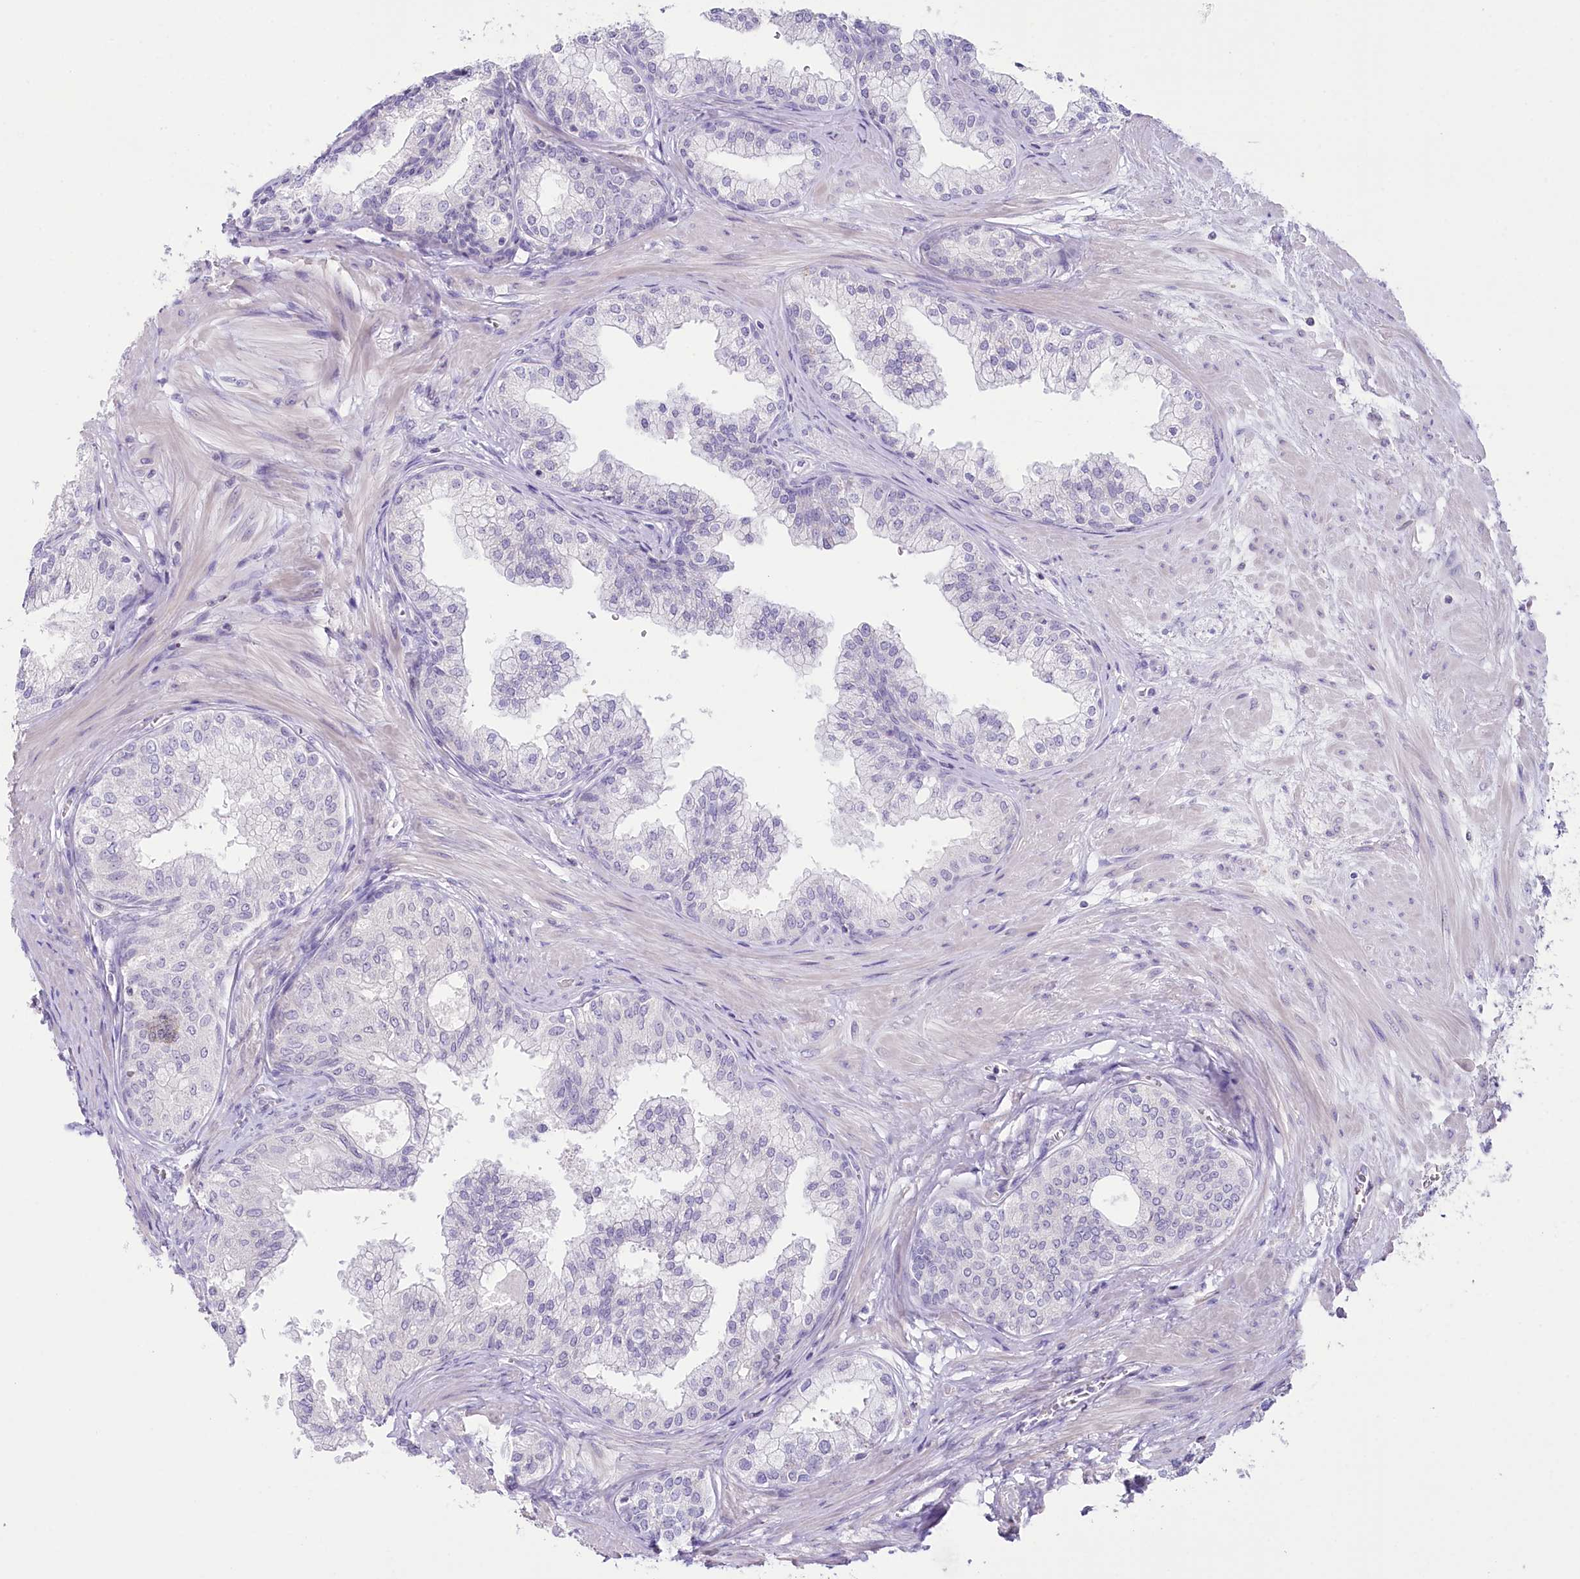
{"staining": {"intensity": "negative", "quantity": "none", "location": "none"}, "tissue": "prostate", "cell_type": "Glandular cells", "image_type": "normal", "snomed": [{"axis": "morphology", "description": "Normal tissue, NOS"}, {"axis": "topography", "description": "Prostate"}], "caption": "IHC micrograph of benign prostate: prostate stained with DAB (3,3'-diaminobenzidine) reveals no significant protein expression in glandular cells.", "gene": "MYOZ1", "patient": {"sex": "male", "age": 60}}